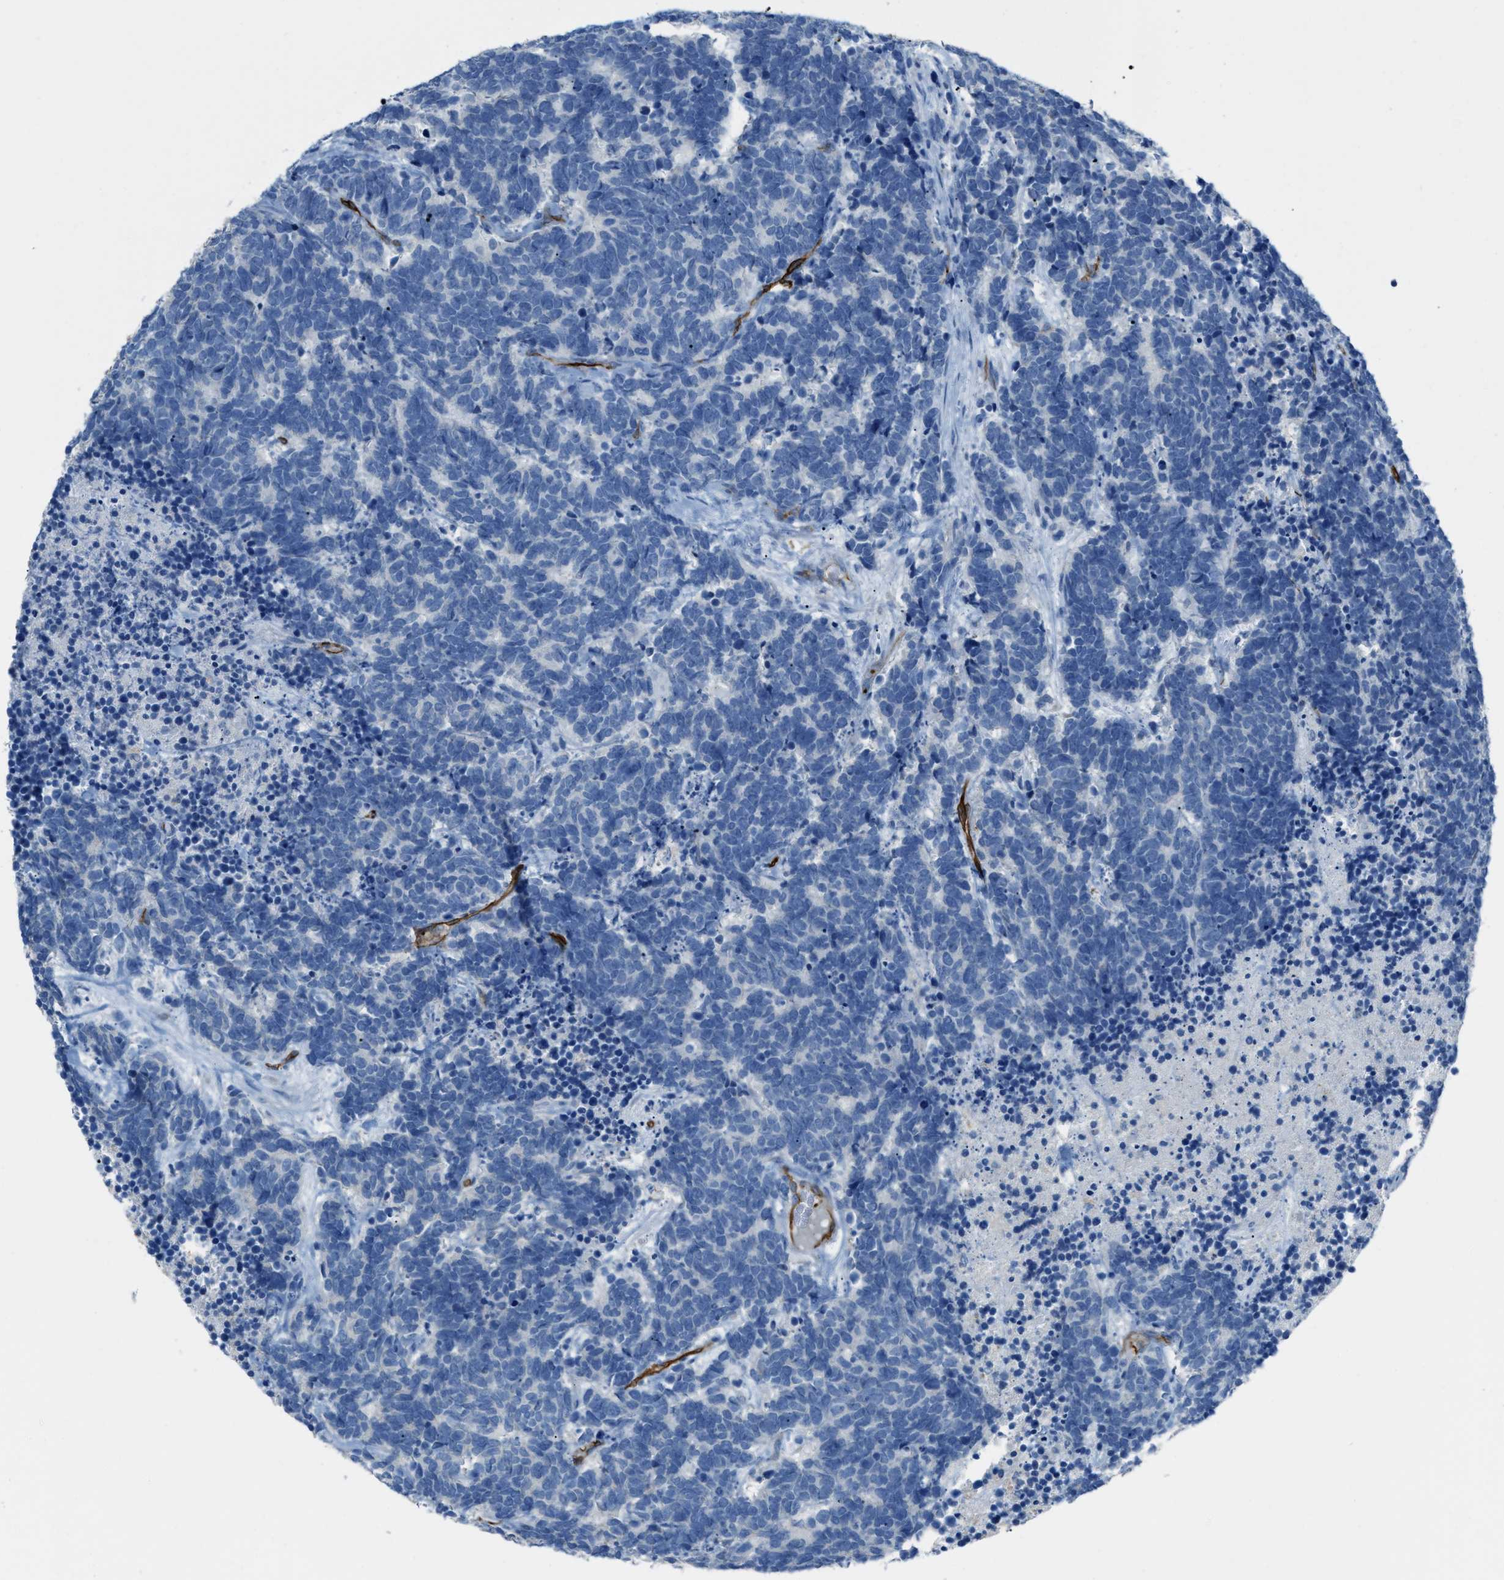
{"staining": {"intensity": "negative", "quantity": "none", "location": "none"}, "tissue": "carcinoid", "cell_type": "Tumor cells", "image_type": "cancer", "snomed": [{"axis": "morphology", "description": "Carcinoma, NOS"}, {"axis": "morphology", "description": "Carcinoid, malignant, NOS"}, {"axis": "topography", "description": "Urinary bladder"}], "caption": "Human carcinoid (malignant) stained for a protein using immunohistochemistry (IHC) reveals no expression in tumor cells.", "gene": "SLC22A15", "patient": {"sex": "male", "age": 57}}